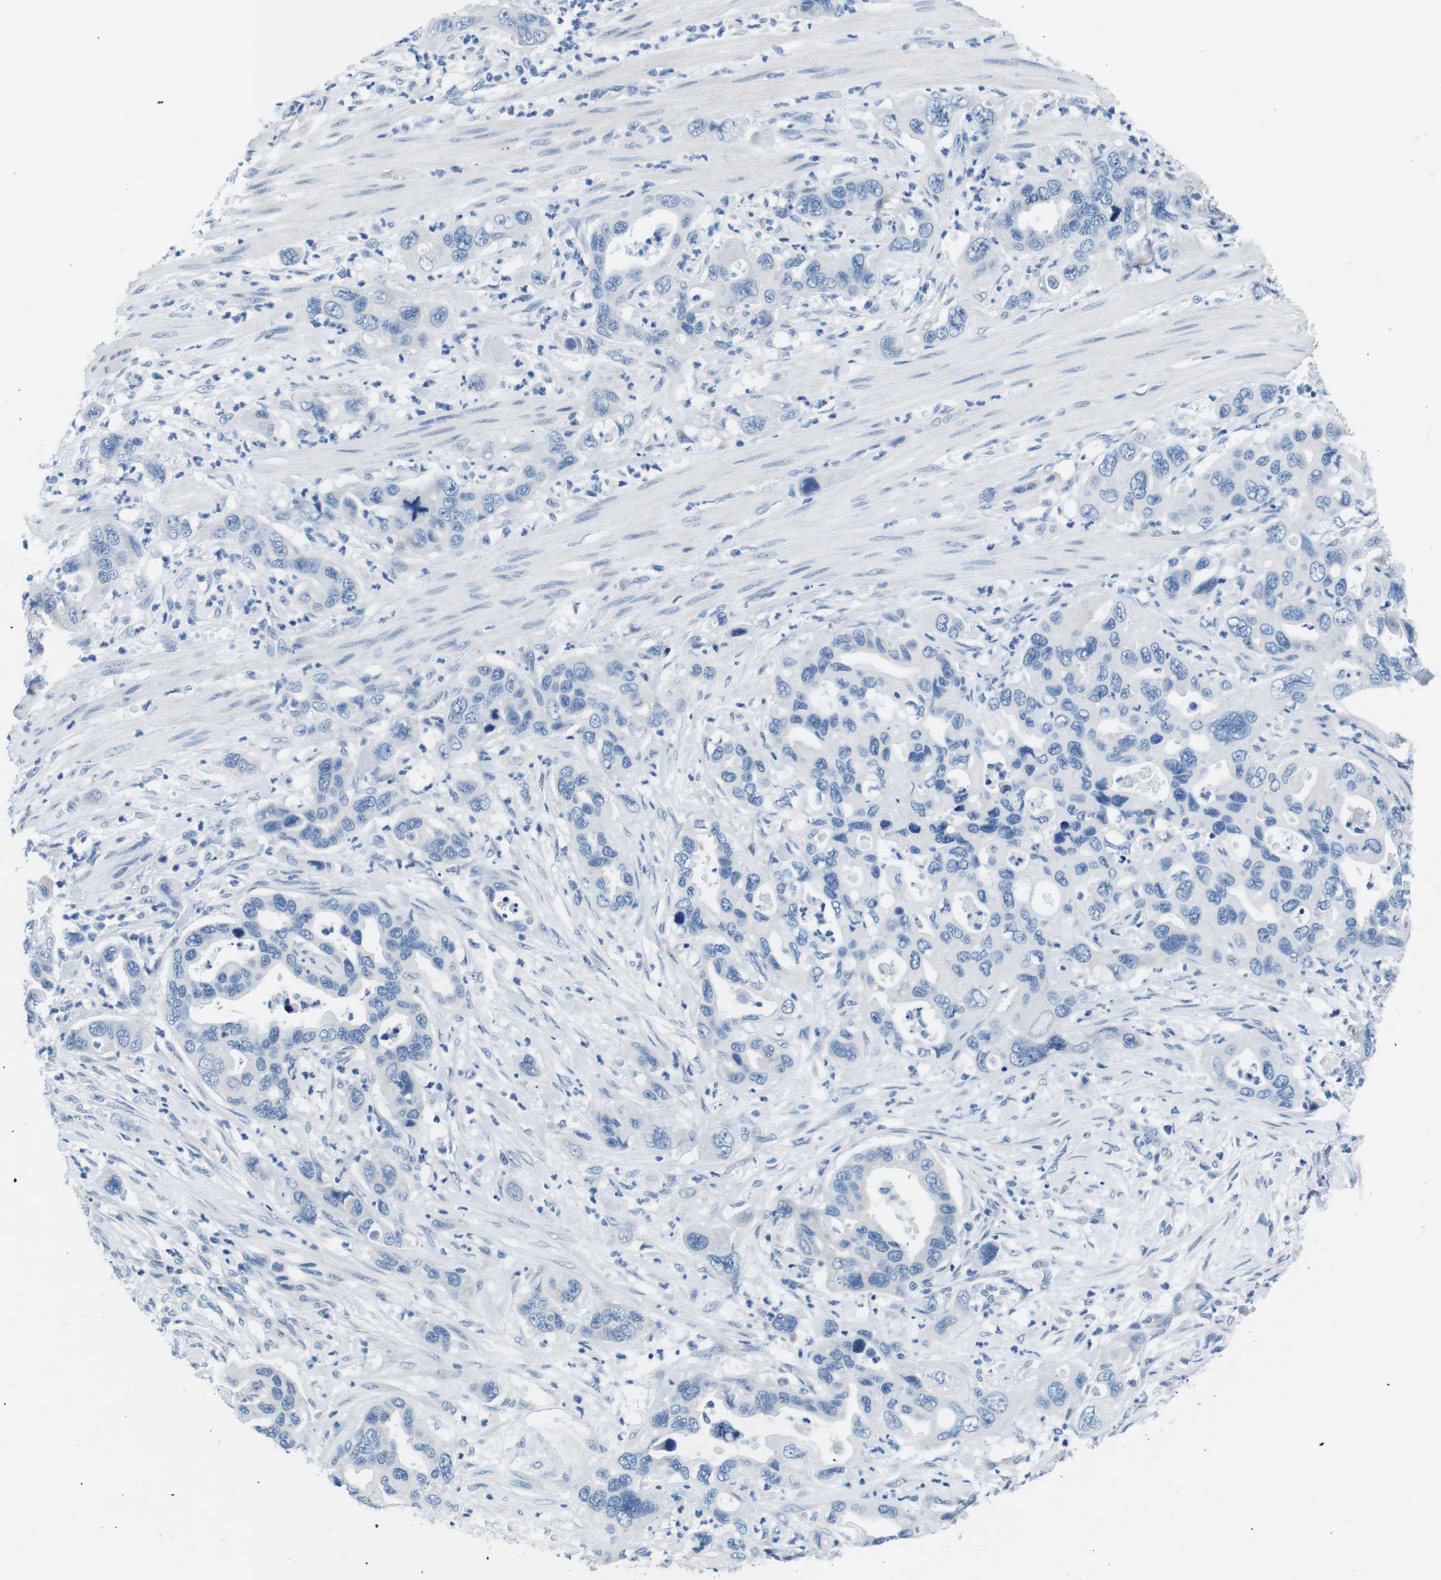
{"staining": {"intensity": "negative", "quantity": "none", "location": "none"}, "tissue": "pancreatic cancer", "cell_type": "Tumor cells", "image_type": "cancer", "snomed": [{"axis": "morphology", "description": "Adenocarcinoma, NOS"}, {"axis": "topography", "description": "Pancreas"}], "caption": "High magnification brightfield microscopy of pancreatic adenocarcinoma stained with DAB (3,3'-diaminobenzidine) (brown) and counterstained with hematoxylin (blue): tumor cells show no significant expression.", "gene": "MUC2", "patient": {"sex": "female", "age": 71}}